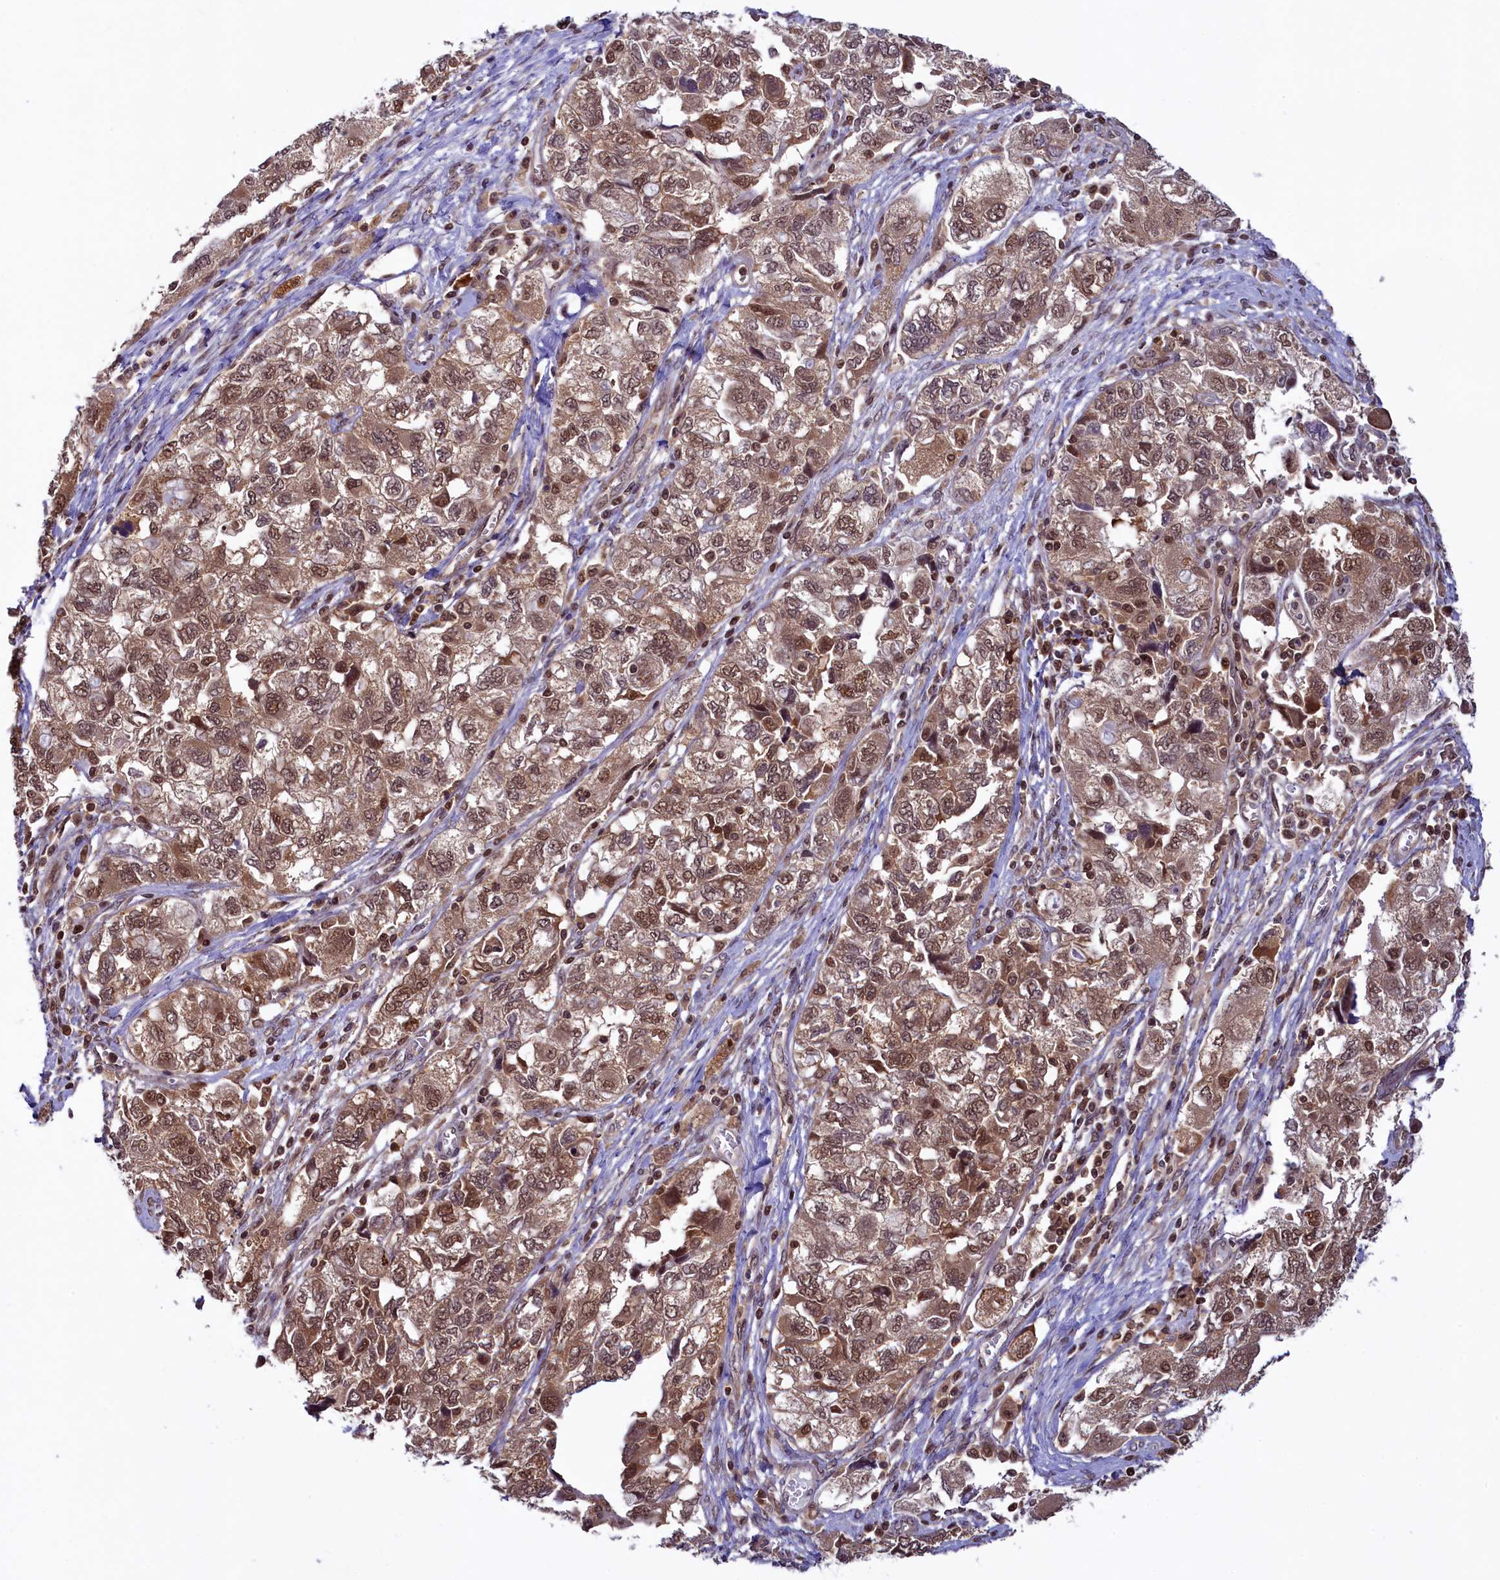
{"staining": {"intensity": "moderate", "quantity": ">75%", "location": "cytoplasmic/membranous,nuclear"}, "tissue": "ovarian cancer", "cell_type": "Tumor cells", "image_type": "cancer", "snomed": [{"axis": "morphology", "description": "Carcinoma, NOS"}, {"axis": "morphology", "description": "Cystadenocarcinoma, serous, NOS"}, {"axis": "topography", "description": "Ovary"}], "caption": "Approximately >75% of tumor cells in human ovarian carcinoma show moderate cytoplasmic/membranous and nuclear protein positivity as visualized by brown immunohistochemical staining.", "gene": "SLC7A6OS", "patient": {"sex": "female", "age": 69}}